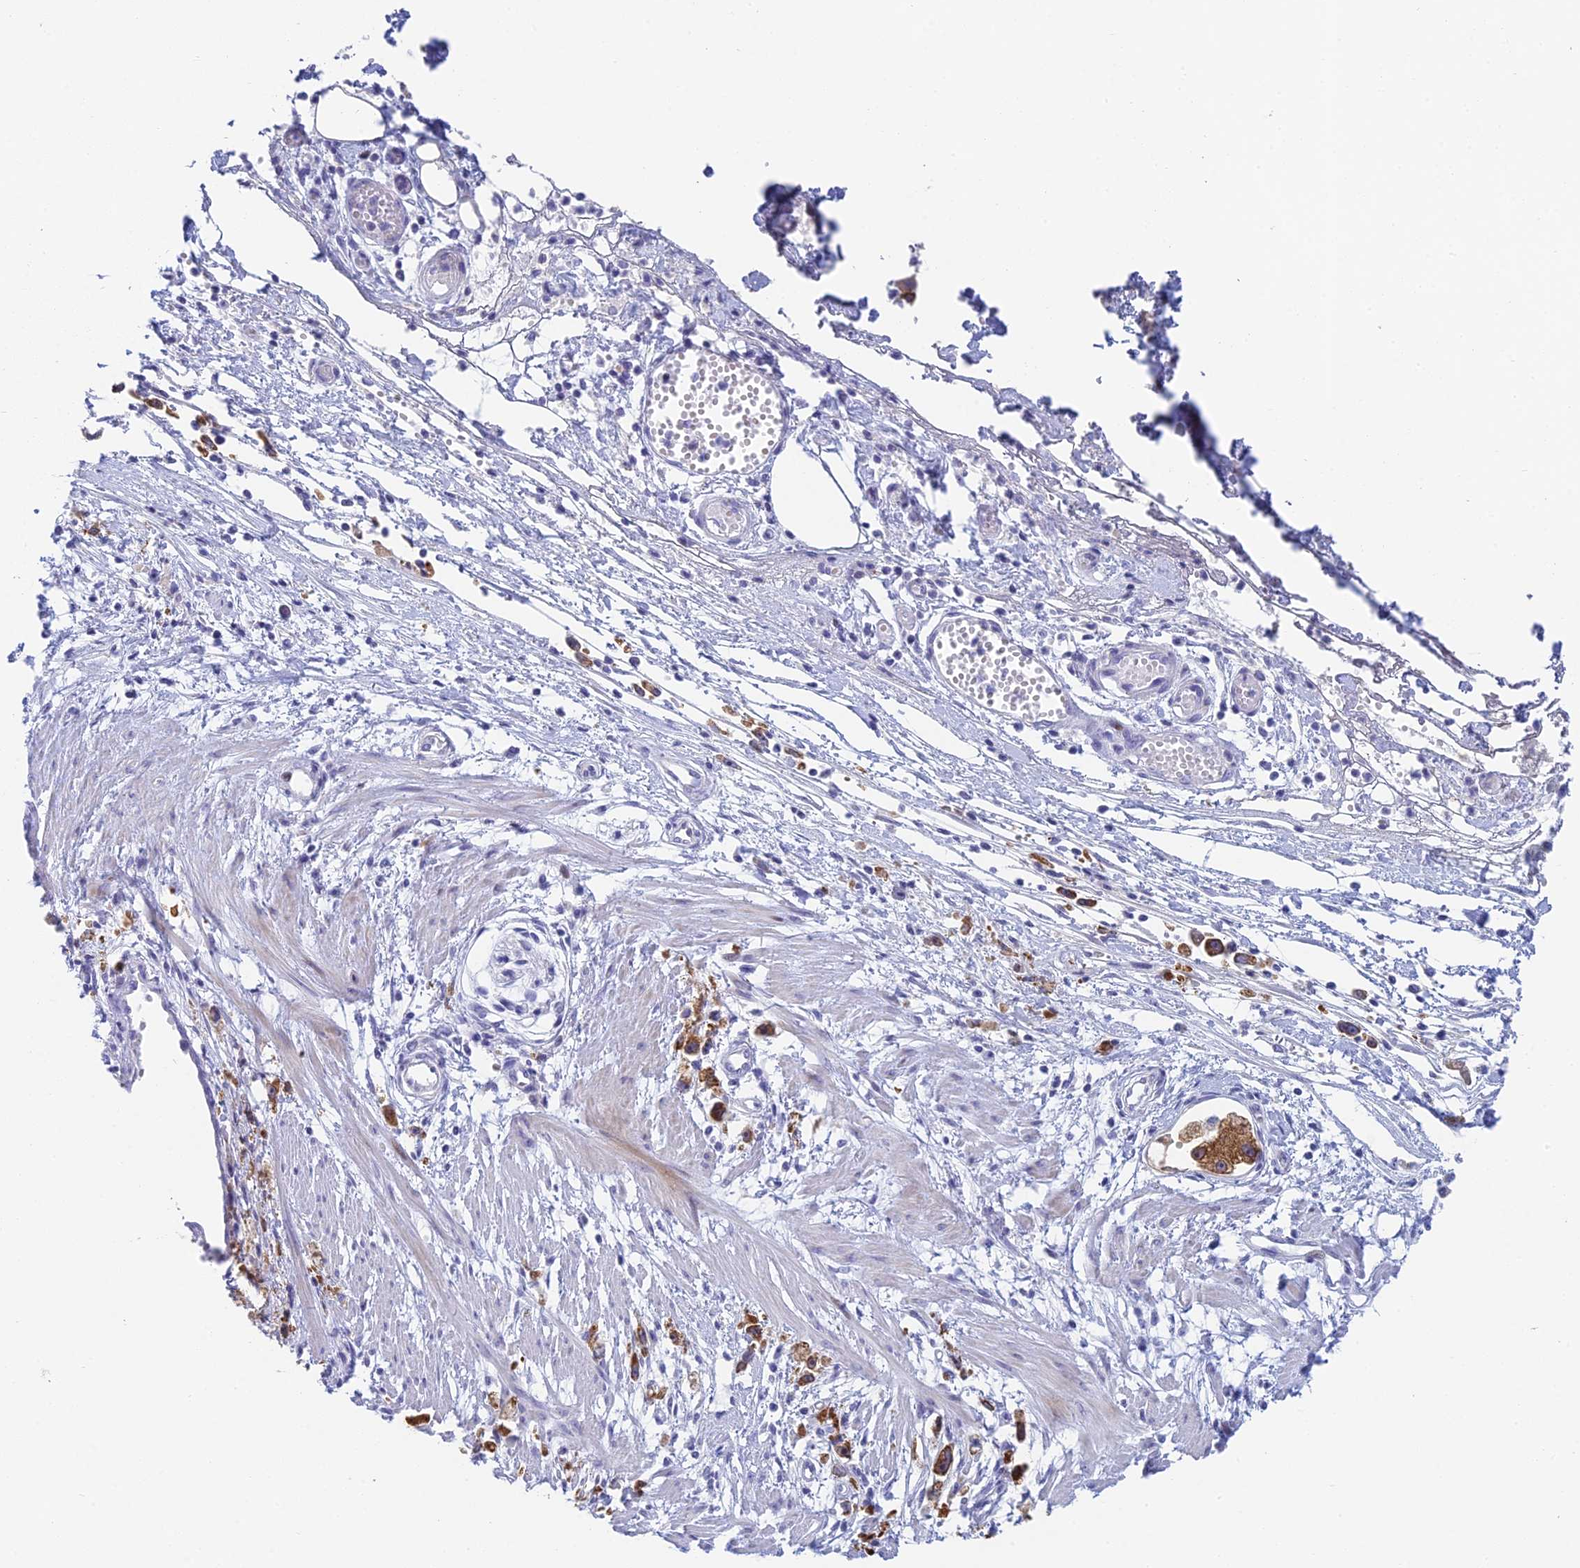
{"staining": {"intensity": "moderate", "quantity": ">75%", "location": "cytoplasmic/membranous"}, "tissue": "stomach cancer", "cell_type": "Tumor cells", "image_type": "cancer", "snomed": [{"axis": "morphology", "description": "Adenocarcinoma, NOS"}, {"axis": "topography", "description": "Stomach"}], "caption": "High-power microscopy captured an immunohistochemistry (IHC) micrograph of stomach cancer (adenocarcinoma), revealing moderate cytoplasmic/membranous positivity in approximately >75% of tumor cells. (brown staining indicates protein expression, while blue staining denotes nuclei).", "gene": "REXO5", "patient": {"sex": "female", "age": 59}}